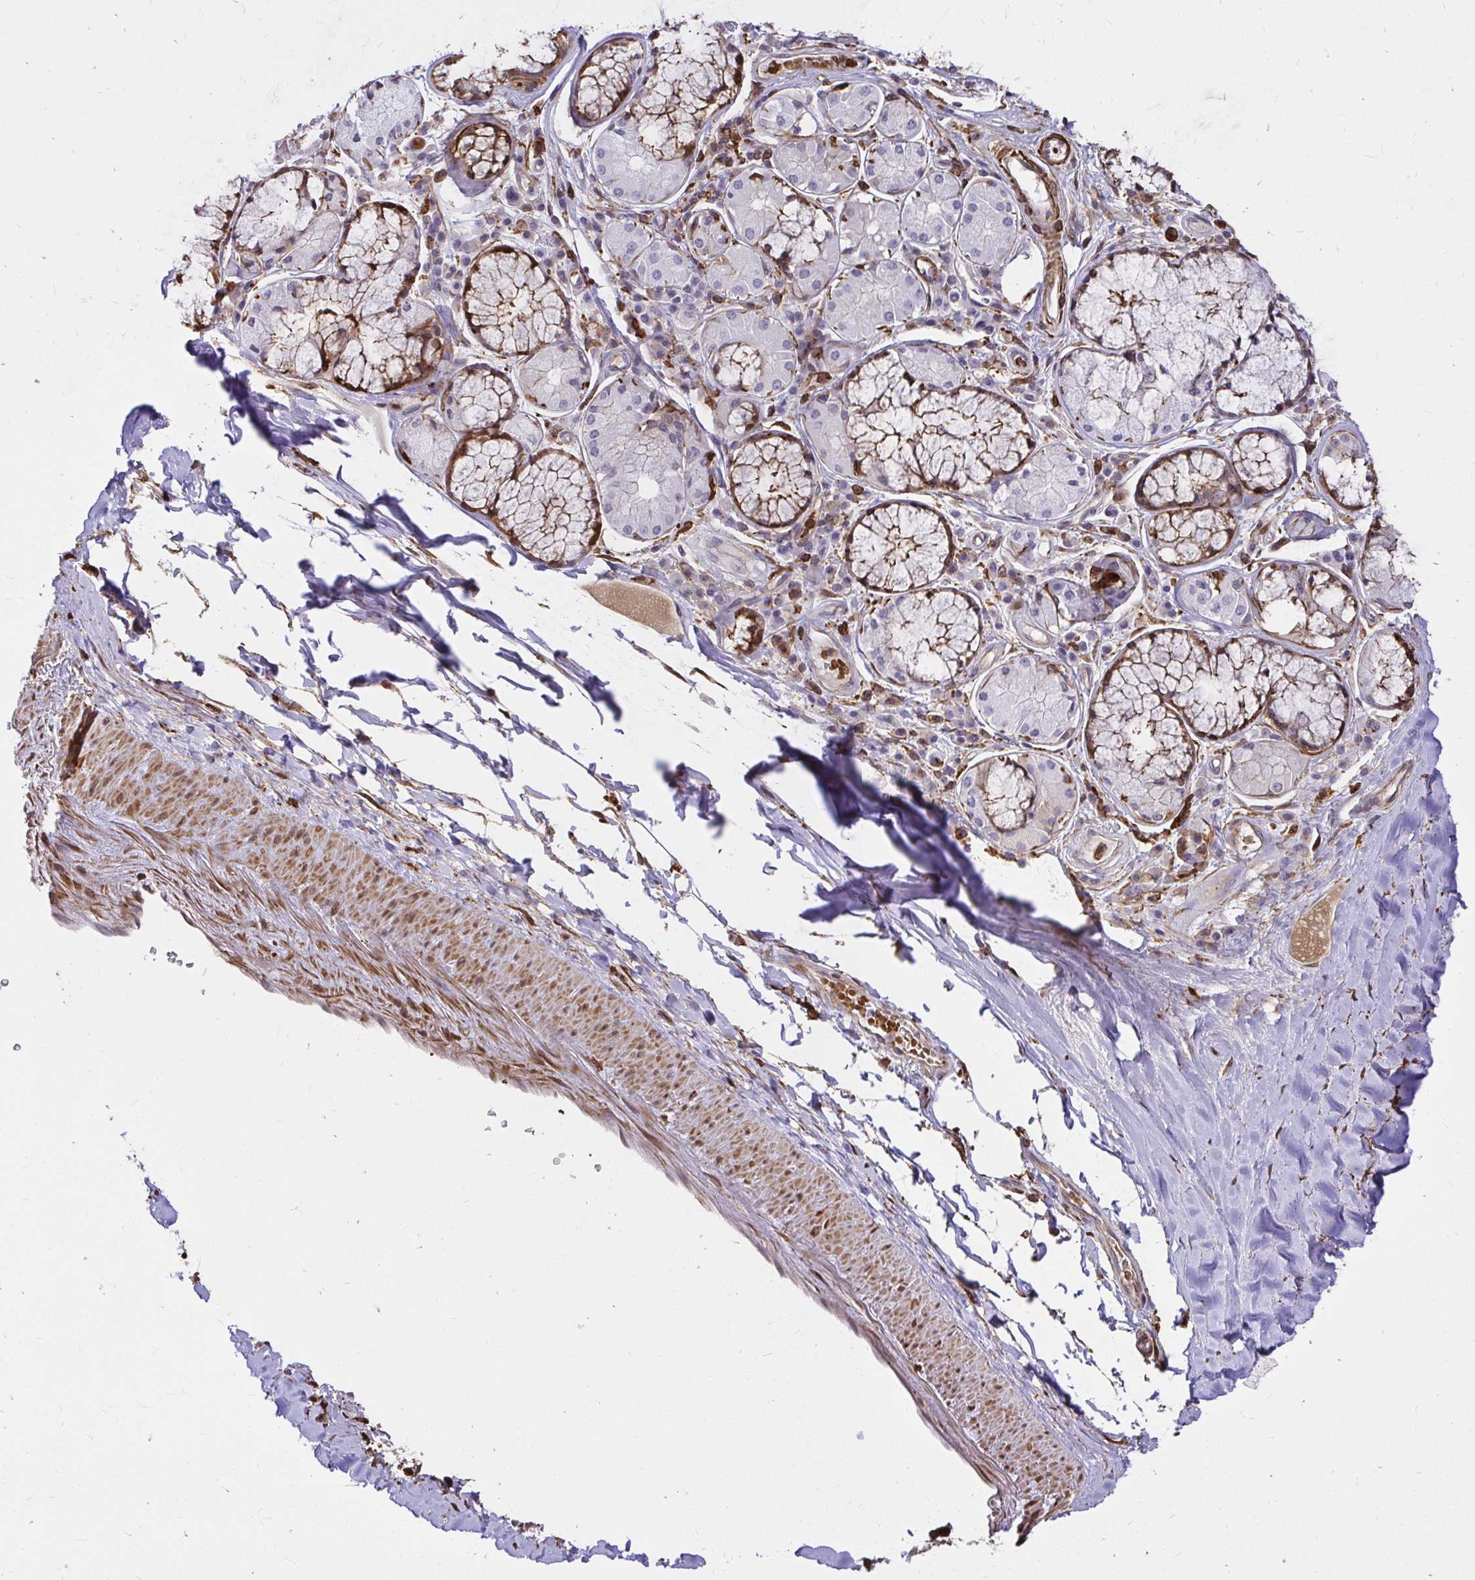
{"staining": {"intensity": "negative", "quantity": "none", "location": "none"}, "tissue": "adipose tissue", "cell_type": "Adipocytes", "image_type": "normal", "snomed": [{"axis": "morphology", "description": "Normal tissue, NOS"}, {"axis": "topography", "description": "Cartilage tissue"}, {"axis": "topography", "description": "Bronchus"}], "caption": "Immunohistochemistry (IHC) of unremarkable human adipose tissue shows no expression in adipocytes. The staining is performed using DAB (3,3'-diaminobenzidine) brown chromogen with nuclei counter-stained in using hematoxylin.", "gene": "GSN", "patient": {"sex": "male", "age": 64}}